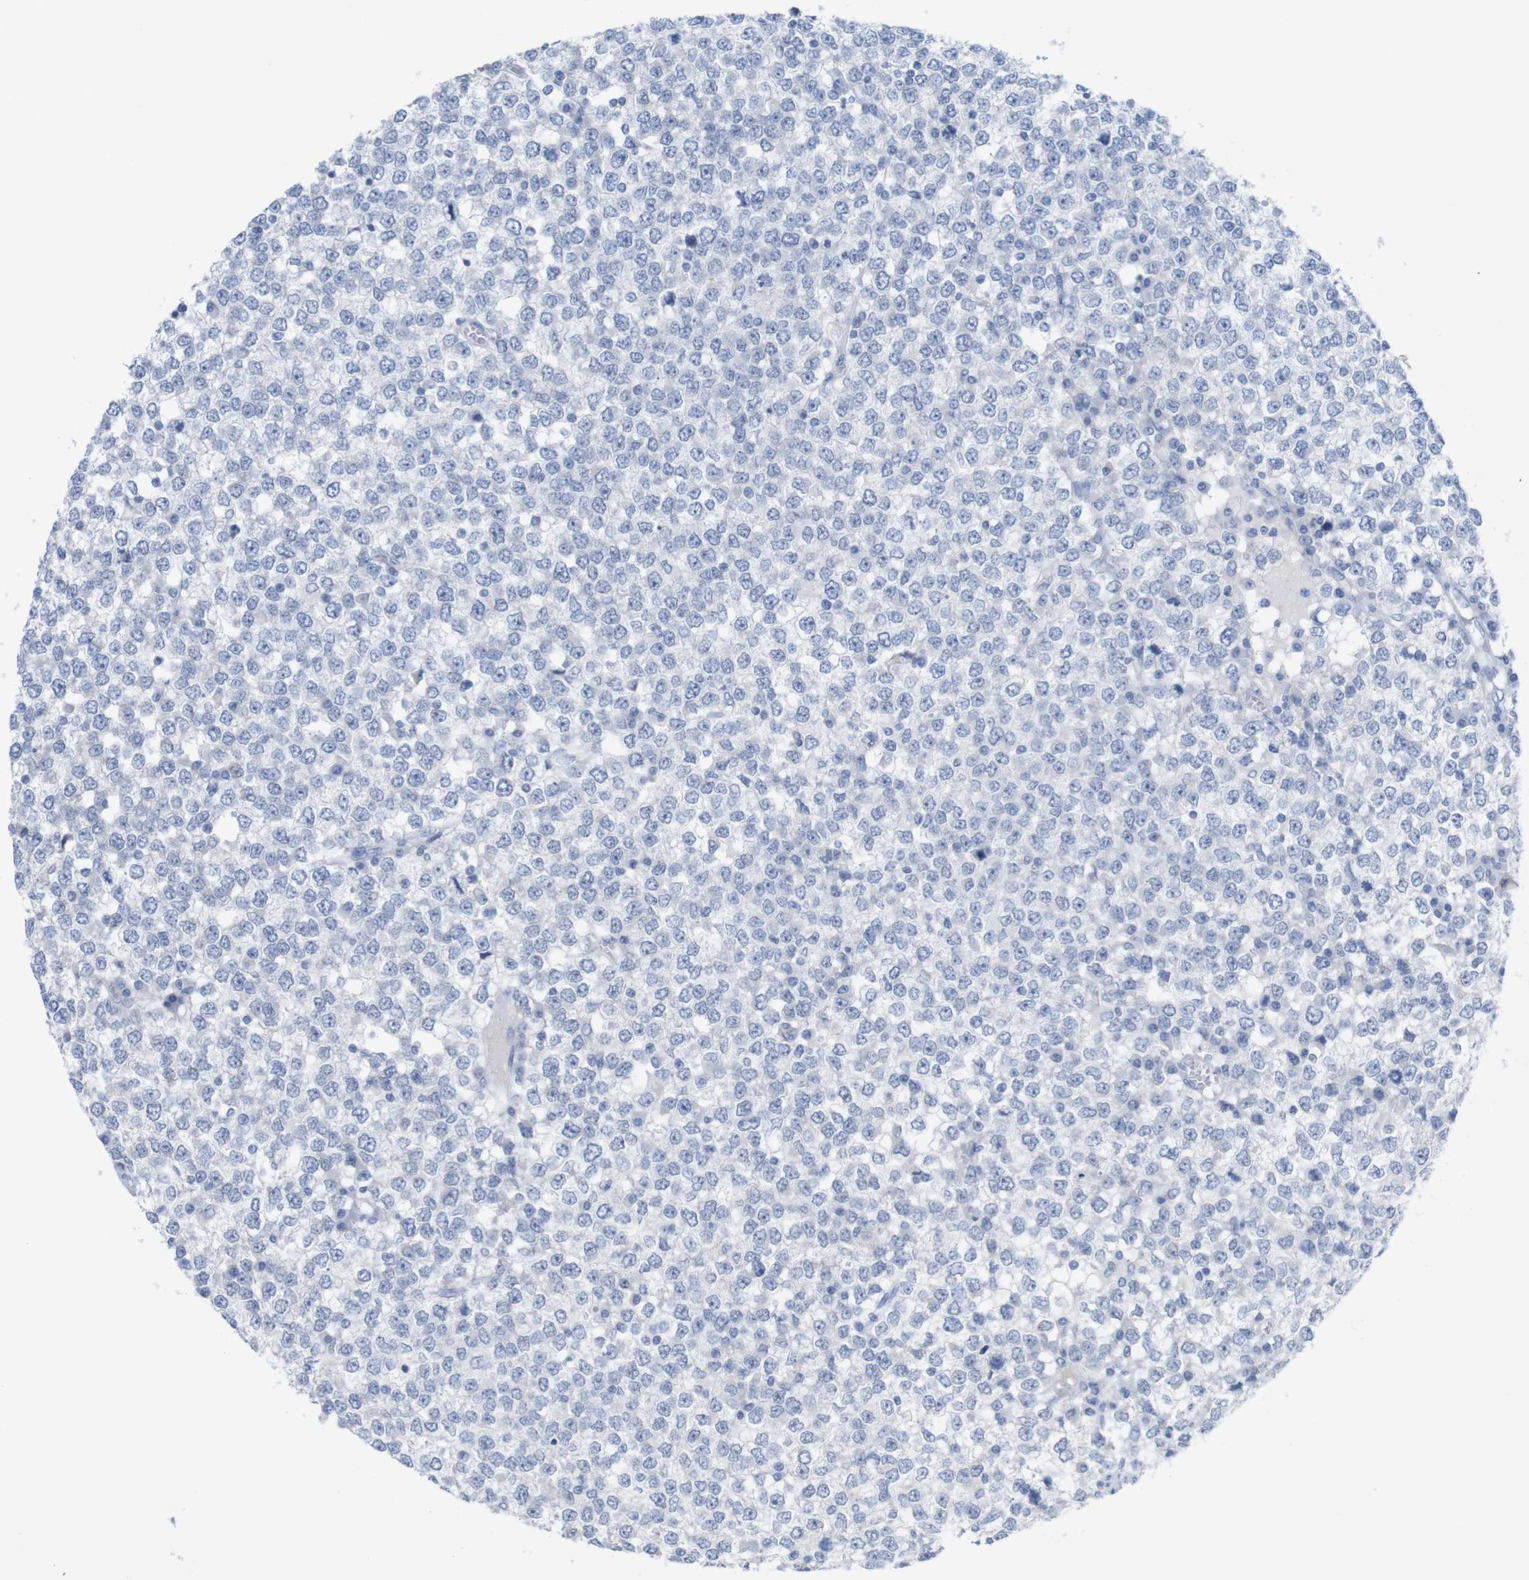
{"staining": {"intensity": "moderate", "quantity": "<25%", "location": "nuclear"}, "tissue": "testis cancer", "cell_type": "Tumor cells", "image_type": "cancer", "snomed": [{"axis": "morphology", "description": "Seminoma, NOS"}, {"axis": "topography", "description": "Testis"}], "caption": "Immunohistochemistry photomicrograph of human testis cancer stained for a protein (brown), which demonstrates low levels of moderate nuclear positivity in about <25% of tumor cells.", "gene": "PNMA1", "patient": {"sex": "male", "age": 65}}